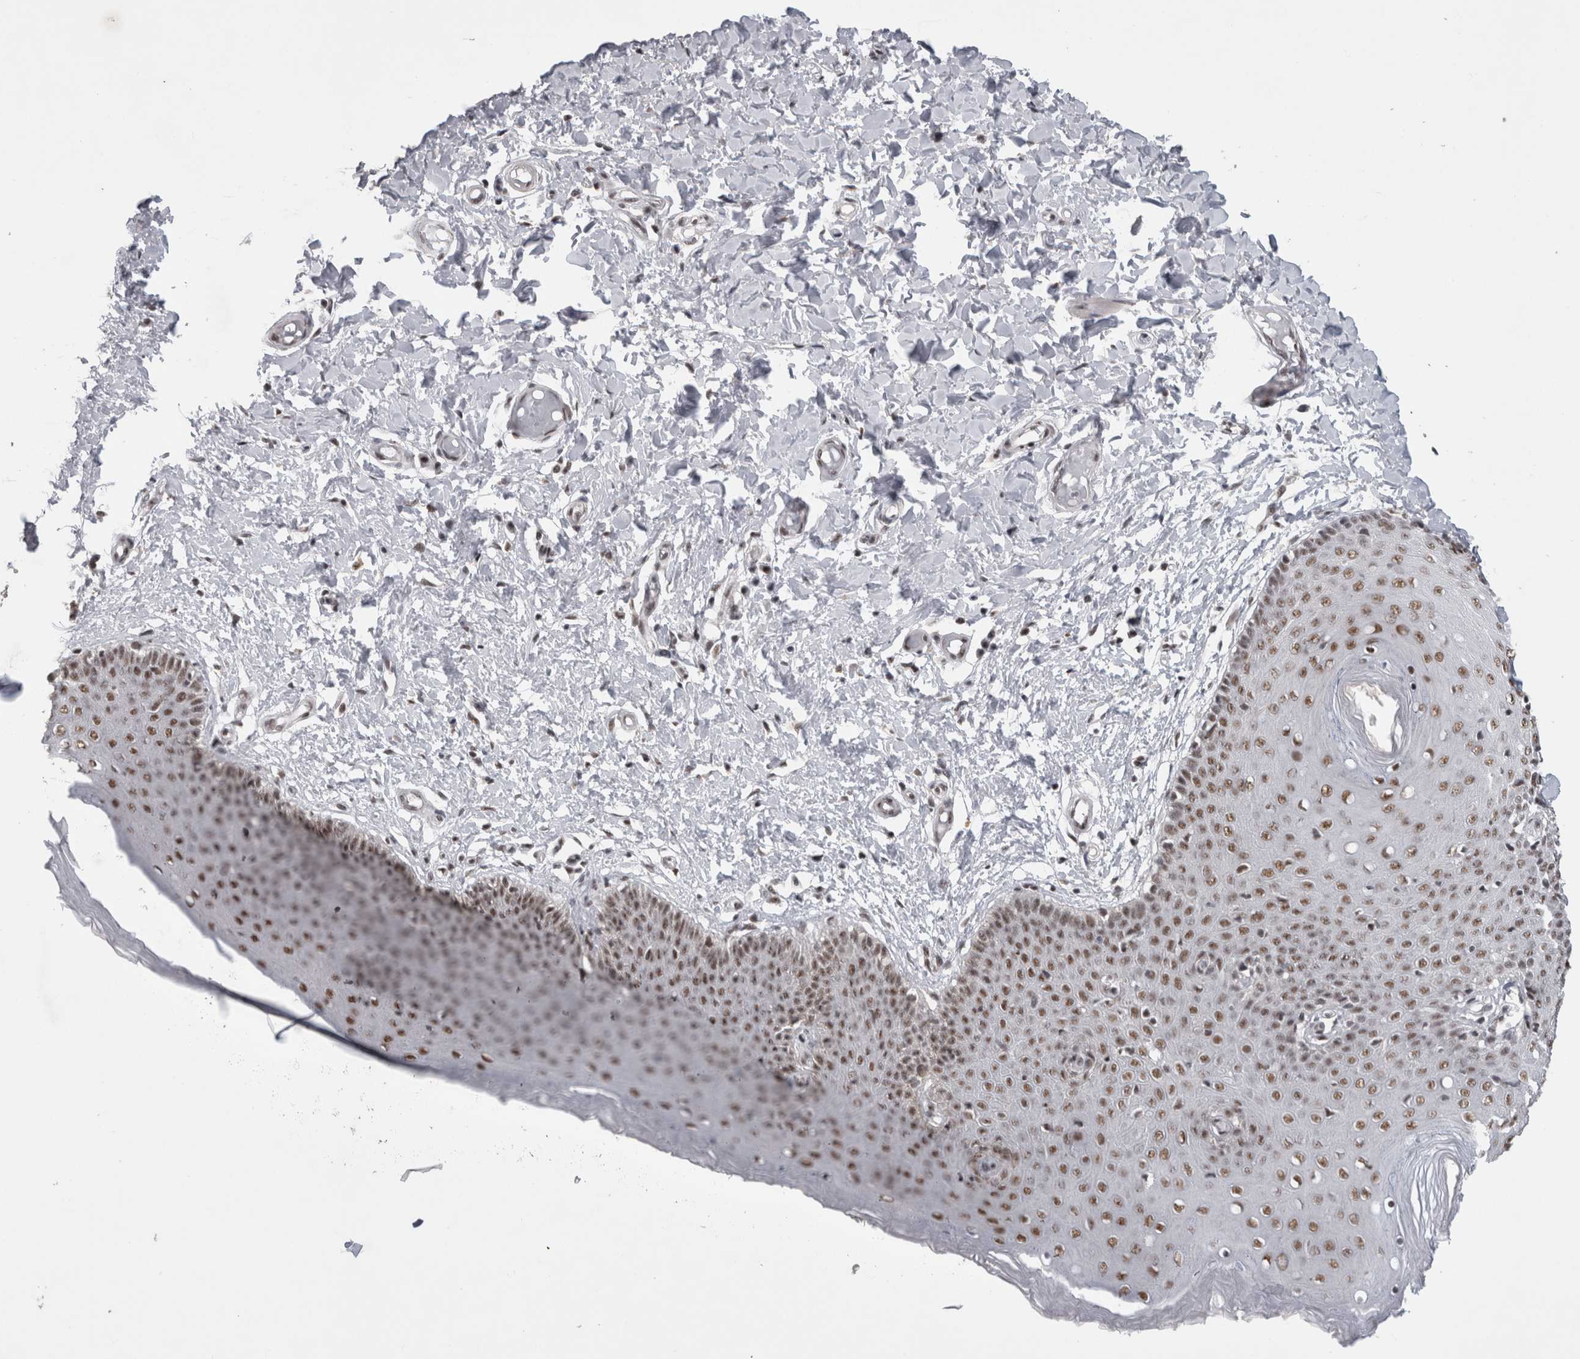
{"staining": {"intensity": "strong", "quantity": ">75%", "location": "nuclear"}, "tissue": "skin", "cell_type": "Epidermal cells", "image_type": "normal", "snomed": [{"axis": "morphology", "description": "Normal tissue, NOS"}, {"axis": "topography", "description": "Vulva"}], "caption": "Strong nuclear protein positivity is seen in approximately >75% of epidermal cells in skin. The staining was performed using DAB (3,3'-diaminobenzidine) to visualize the protein expression in brown, while the nuclei were stained in blue with hematoxylin (Magnification: 20x).", "gene": "CDK11A", "patient": {"sex": "female", "age": 66}}